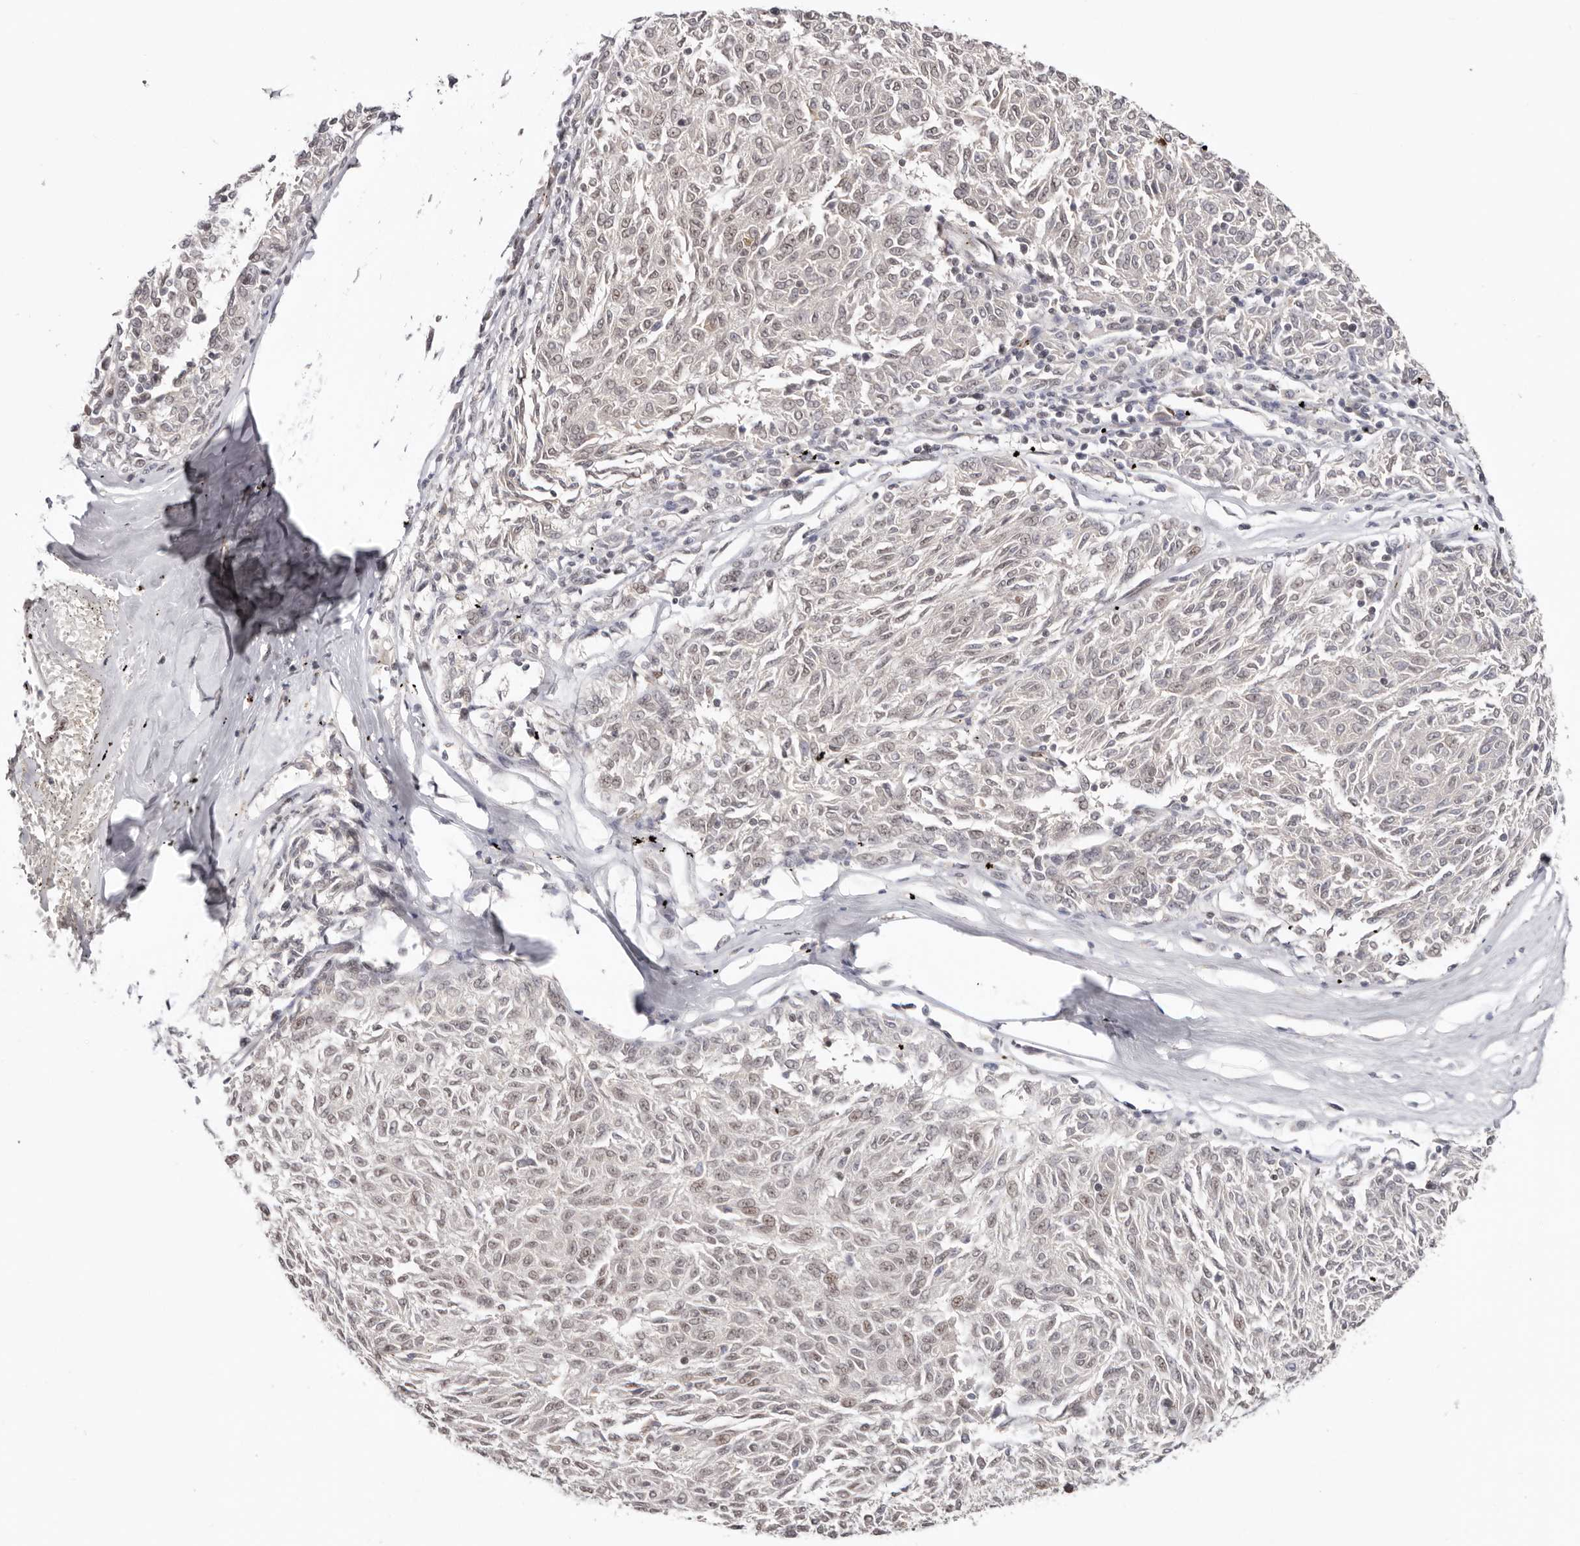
{"staining": {"intensity": "weak", "quantity": "<25%", "location": "nuclear"}, "tissue": "melanoma", "cell_type": "Tumor cells", "image_type": "cancer", "snomed": [{"axis": "morphology", "description": "Malignant melanoma, NOS"}, {"axis": "topography", "description": "Skin"}], "caption": "There is no significant positivity in tumor cells of malignant melanoma.", "gene": "SMAD7", "patient": {"sex": "female", "age": 72}}